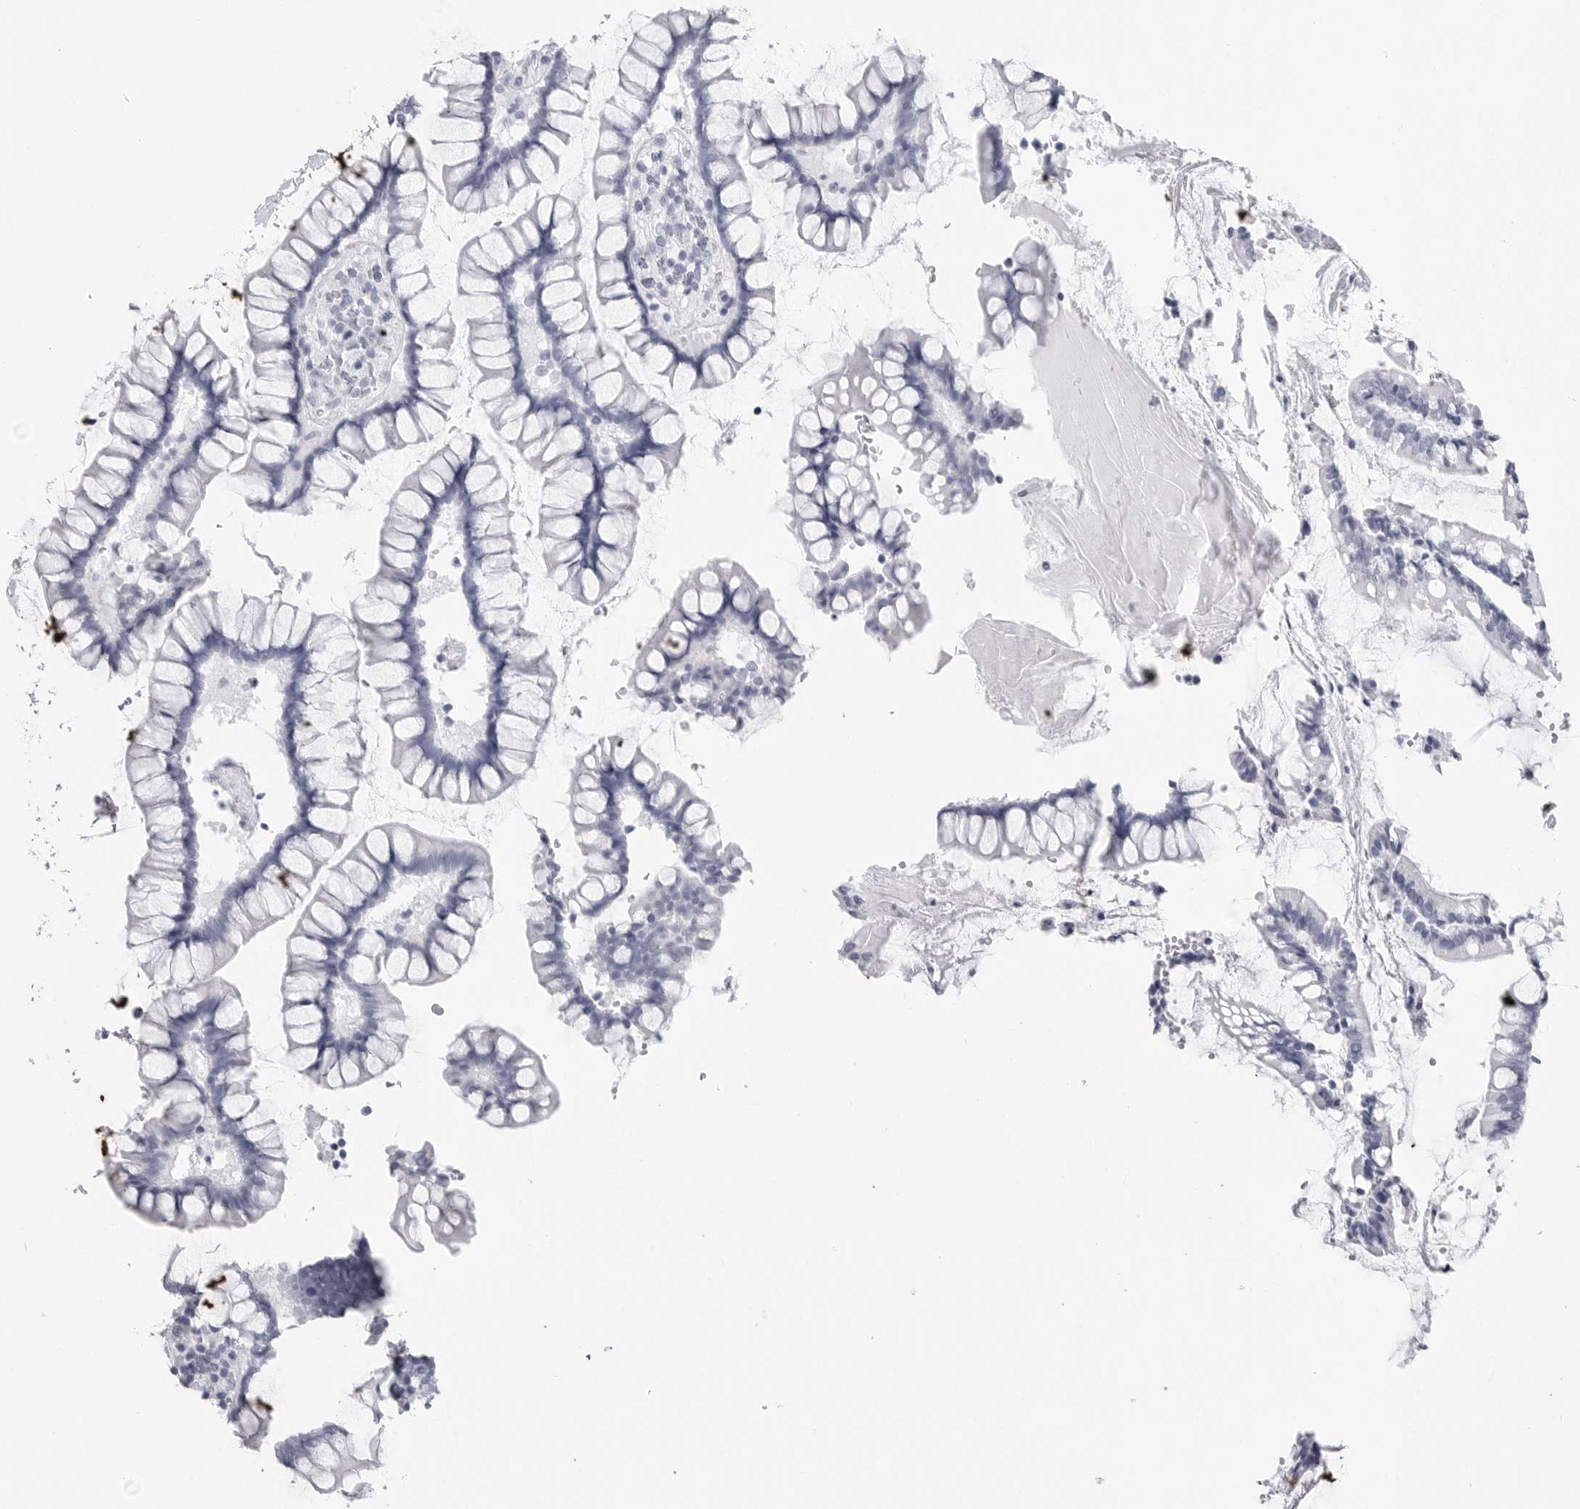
{"staining": {"intensity": "negative", "quantity": "none", "location": "none"}, "tissue": "colon", "cell_type": "Endothelial cells", "image_type": "normal", "snomed": [{"axis": "morphology", "description": "Normal tissue, NOS"}, {"axis": "topography", "description": "Colon"}], "caption": "This is a histopathology image of IHC staining of benign colon, which shows no positivity in endothelial cells. Brightfield microscopy of immunohistochemistry (IHC) stained with DAB (brown) and hematoxylin (blue), captured at high magnification.", "gene": "CSH1", "patient": {"sex": "female", "age": 79}}